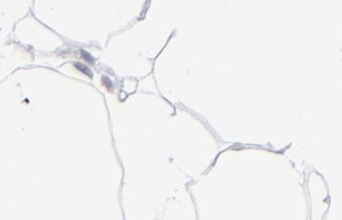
{"staining": {"intensity": "negative", "quantity": "none", "location": "none"}, "tissue": "adipose tissue", "cell_type": "Adipocytes", "image_type": "normal", "snomed": [{"axis": "morphology", "description": "Normal tissue, NOS"}, {"axis": "morphology", "description": "Duct carcinoma"}, {"axis": "topography", "description": "Breast"}, {"axis": "topography", "description": "Adipose tissue"}], "caption": "DAB (3,3'-diaminobenzidine) immunohistochemical staining of unremarkable adipose tissue exhibits no significant expression in adipocytes. (Immunohistochemistry, brightfield microscopy, high magnification).", "gene": "ETS1", "patient": {"sex": "female", "age": 37}}